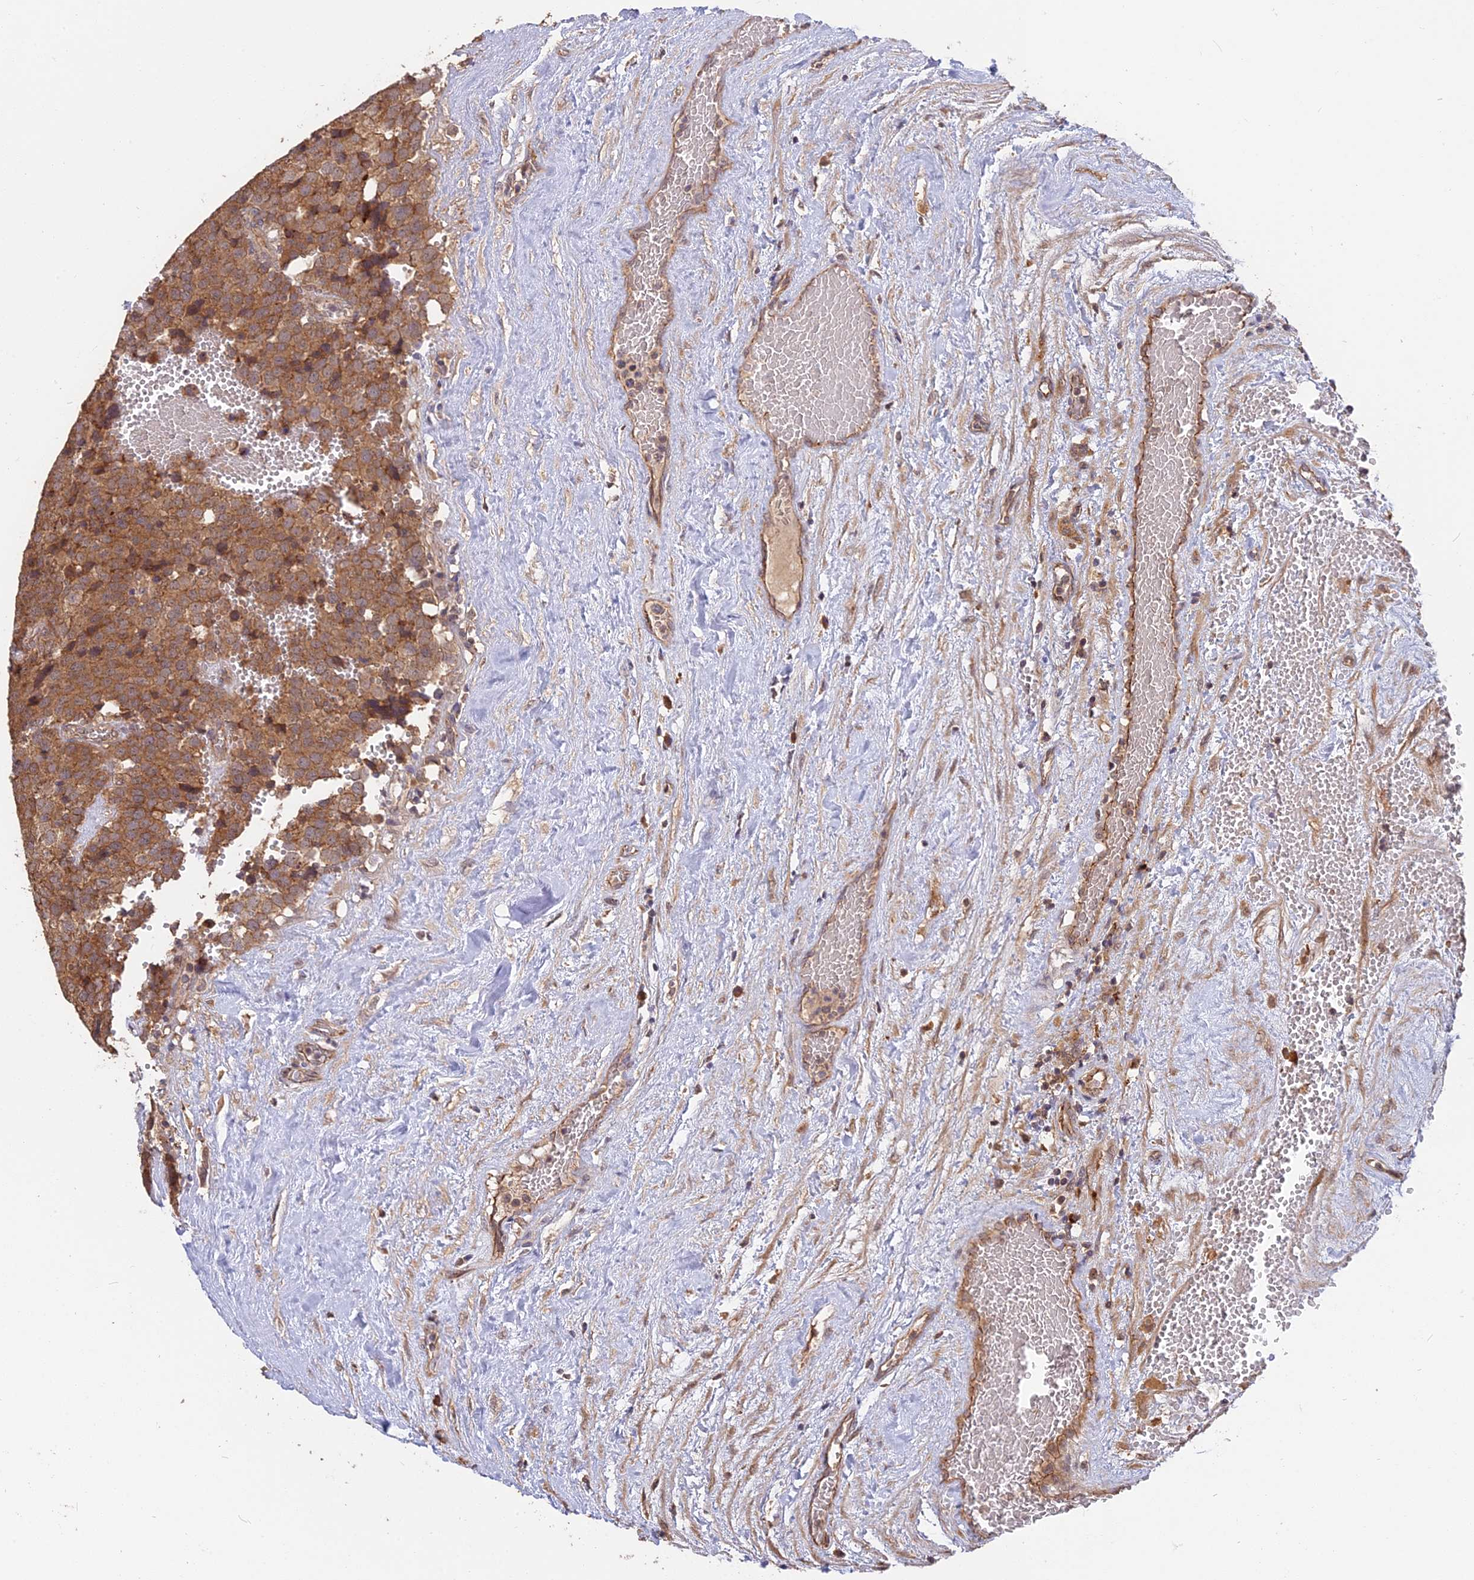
{"staining": {"intensity": "moderate", "quantity": ">75%", "location": "cytoplasmic/membranous"}, "tissue": "testis cancer", "cell_type": "Tumor cells", "image_type": "cancer", "snomed": [{"axis": "morphology", "description": "Seminoma, NOS"}, {"axis": "topography", "description": "Testis"}], "caption": "Immunohistochemical staining of testis seminoma reveals moderate cytoplasmic/membranous protein positivity in approximately >75% of tumor cells. (DAB (3,3'-diaminobenzidine) = brown stain, brightfield microscopy at high magnification).", "gene": "ARHGAP40", "patient": {"sex": "male", "age": 71}}